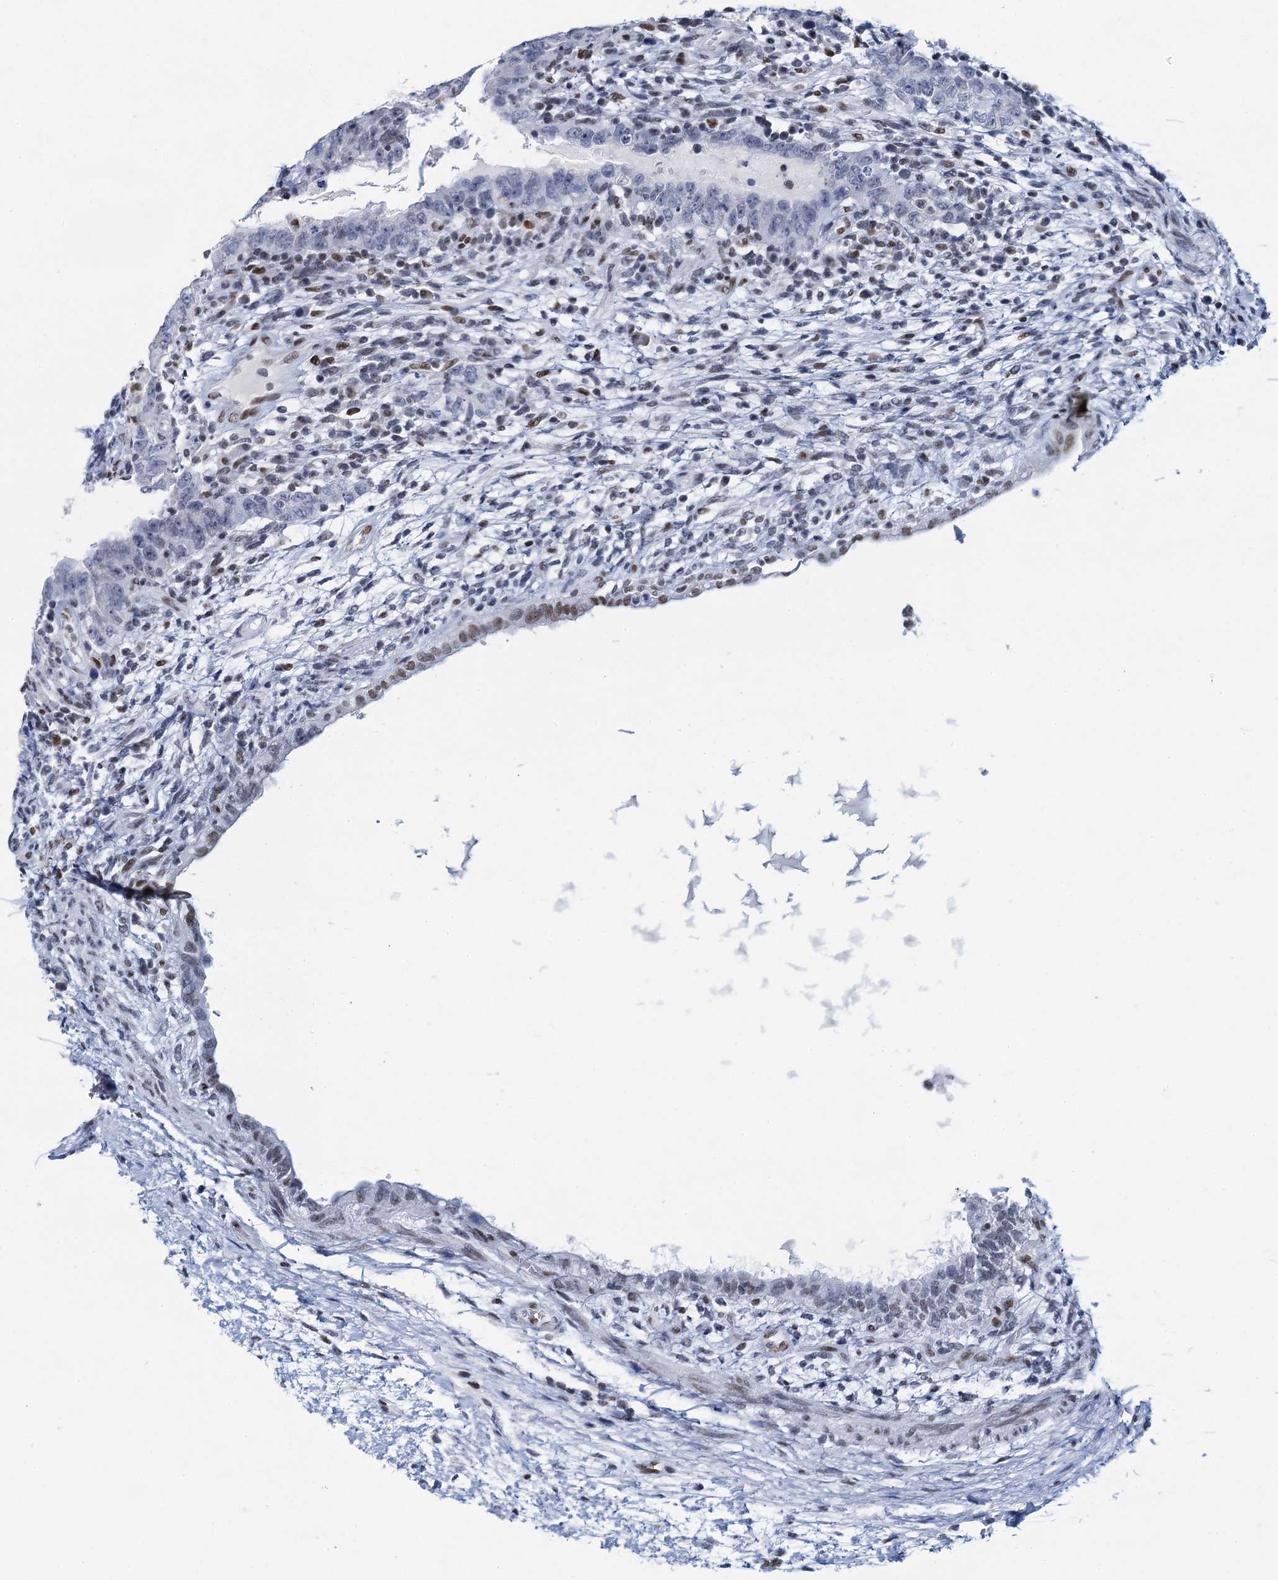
{"staining": {"intensity": "weak", "quantity": "<25%", "location": "nuclear"}, "tissue": "testis cancer", "cell_type": "Tumor cells", "image_type": "cancer", "snomed": [{"axis": "morphology", "description": "Carcinoma, Embryonal, NOS"}, {"axis": "topography", "description": "Testis"}], "caption": "There is no significant expression in tumor cells of testis cancer (embryonal carcinoma).", "gene": "HNRNPUL2", "patient": {"sex": "male", "age": 26}}